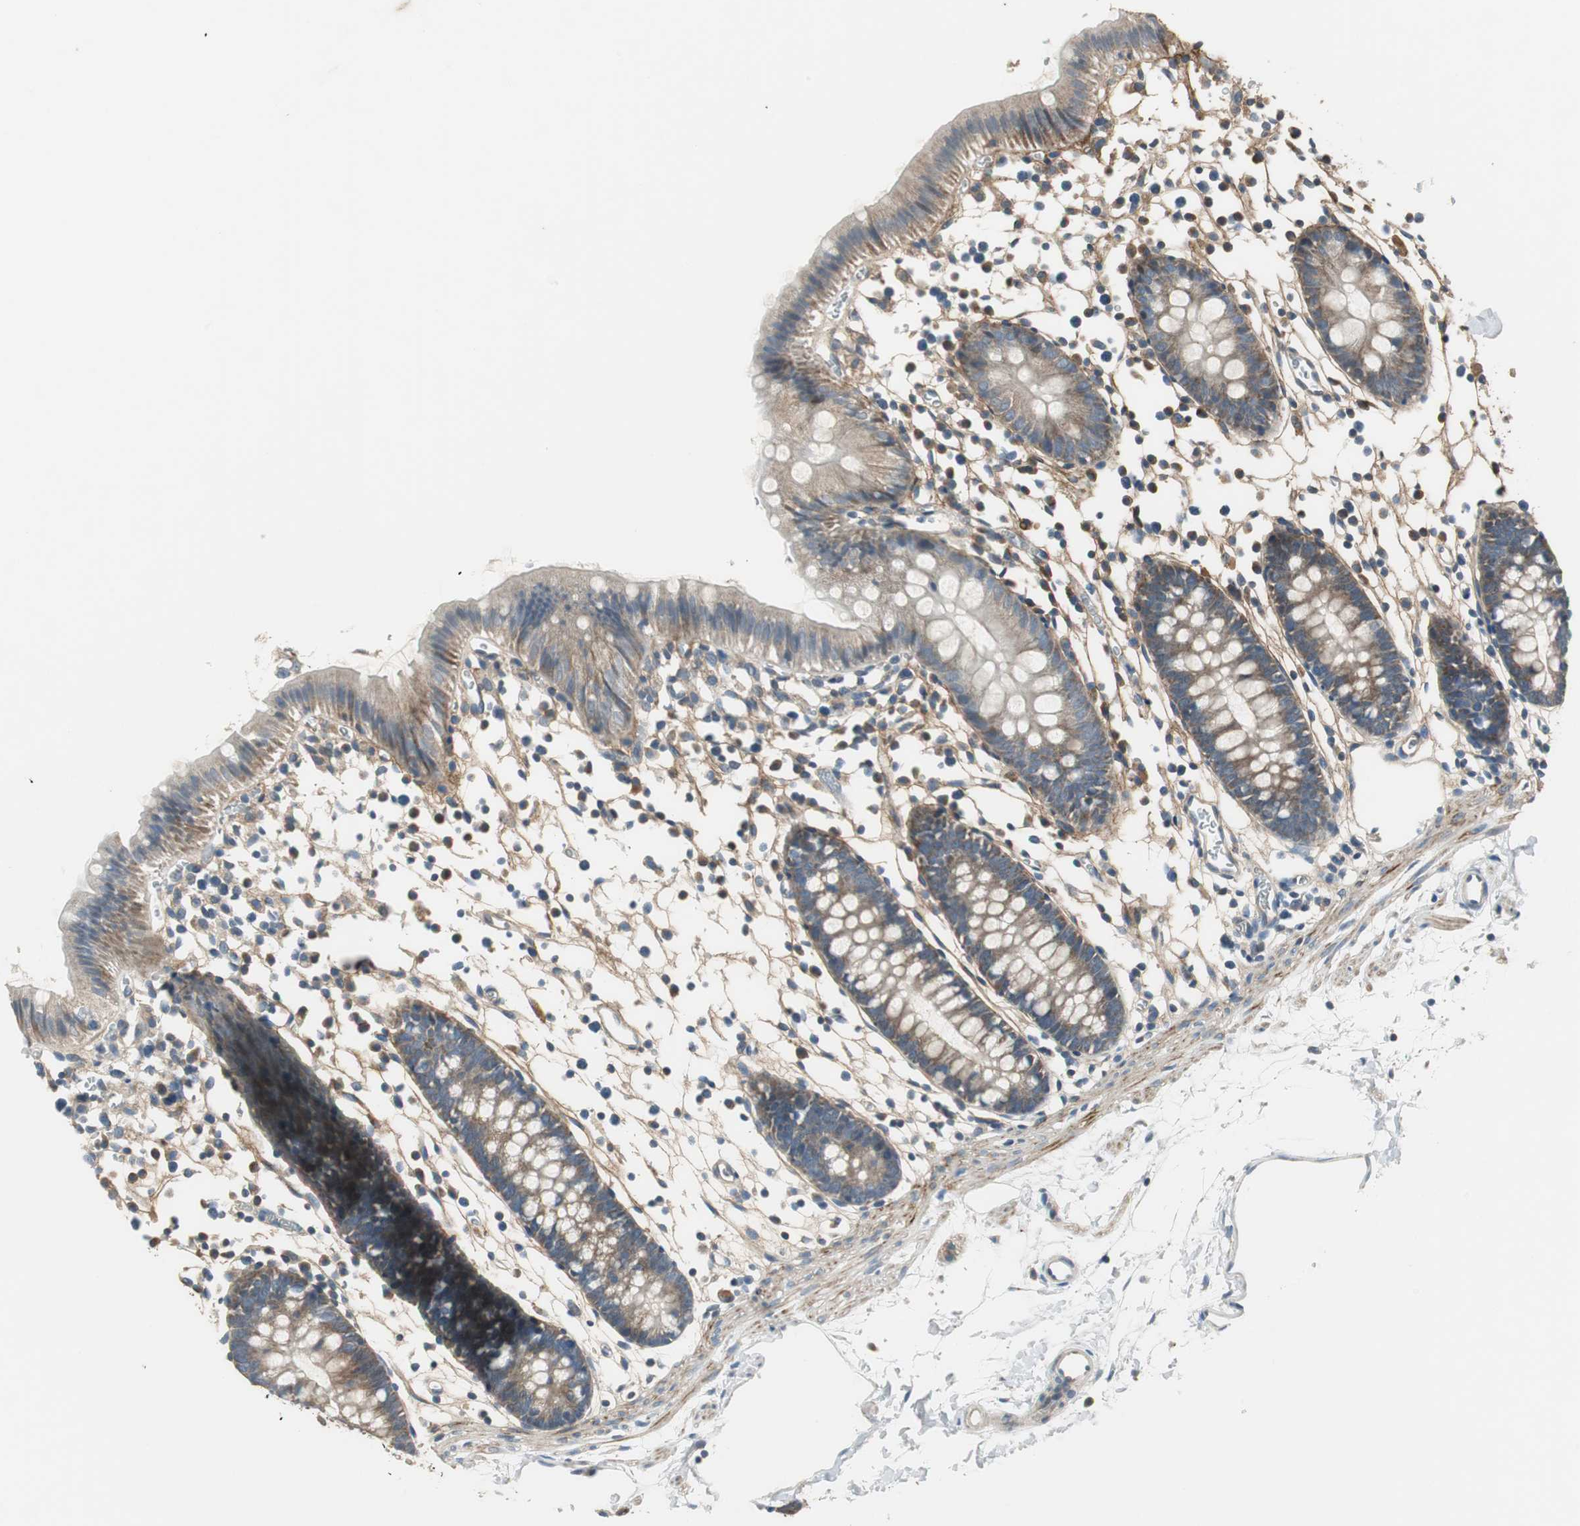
{"staining": {"intensity": "weak", "quantity": ">75%", "location": "cytoplasmic/membranous"}, "tissue": "colon", "cell_type": "Endothelial cells", "image_type": "normal", "snomed": [{"axis": "morphology", "description": "Normal tissue, NOS"}, {"axis": "topography", "description": "Colon"}], "caption": "Endothelial cells exhibit weak cytoplasmic/membranous positivity in about >75% of cells in unremarkable colon.", "gene": "MSTO1", "patient": {"sex": "male", "age": 14}}